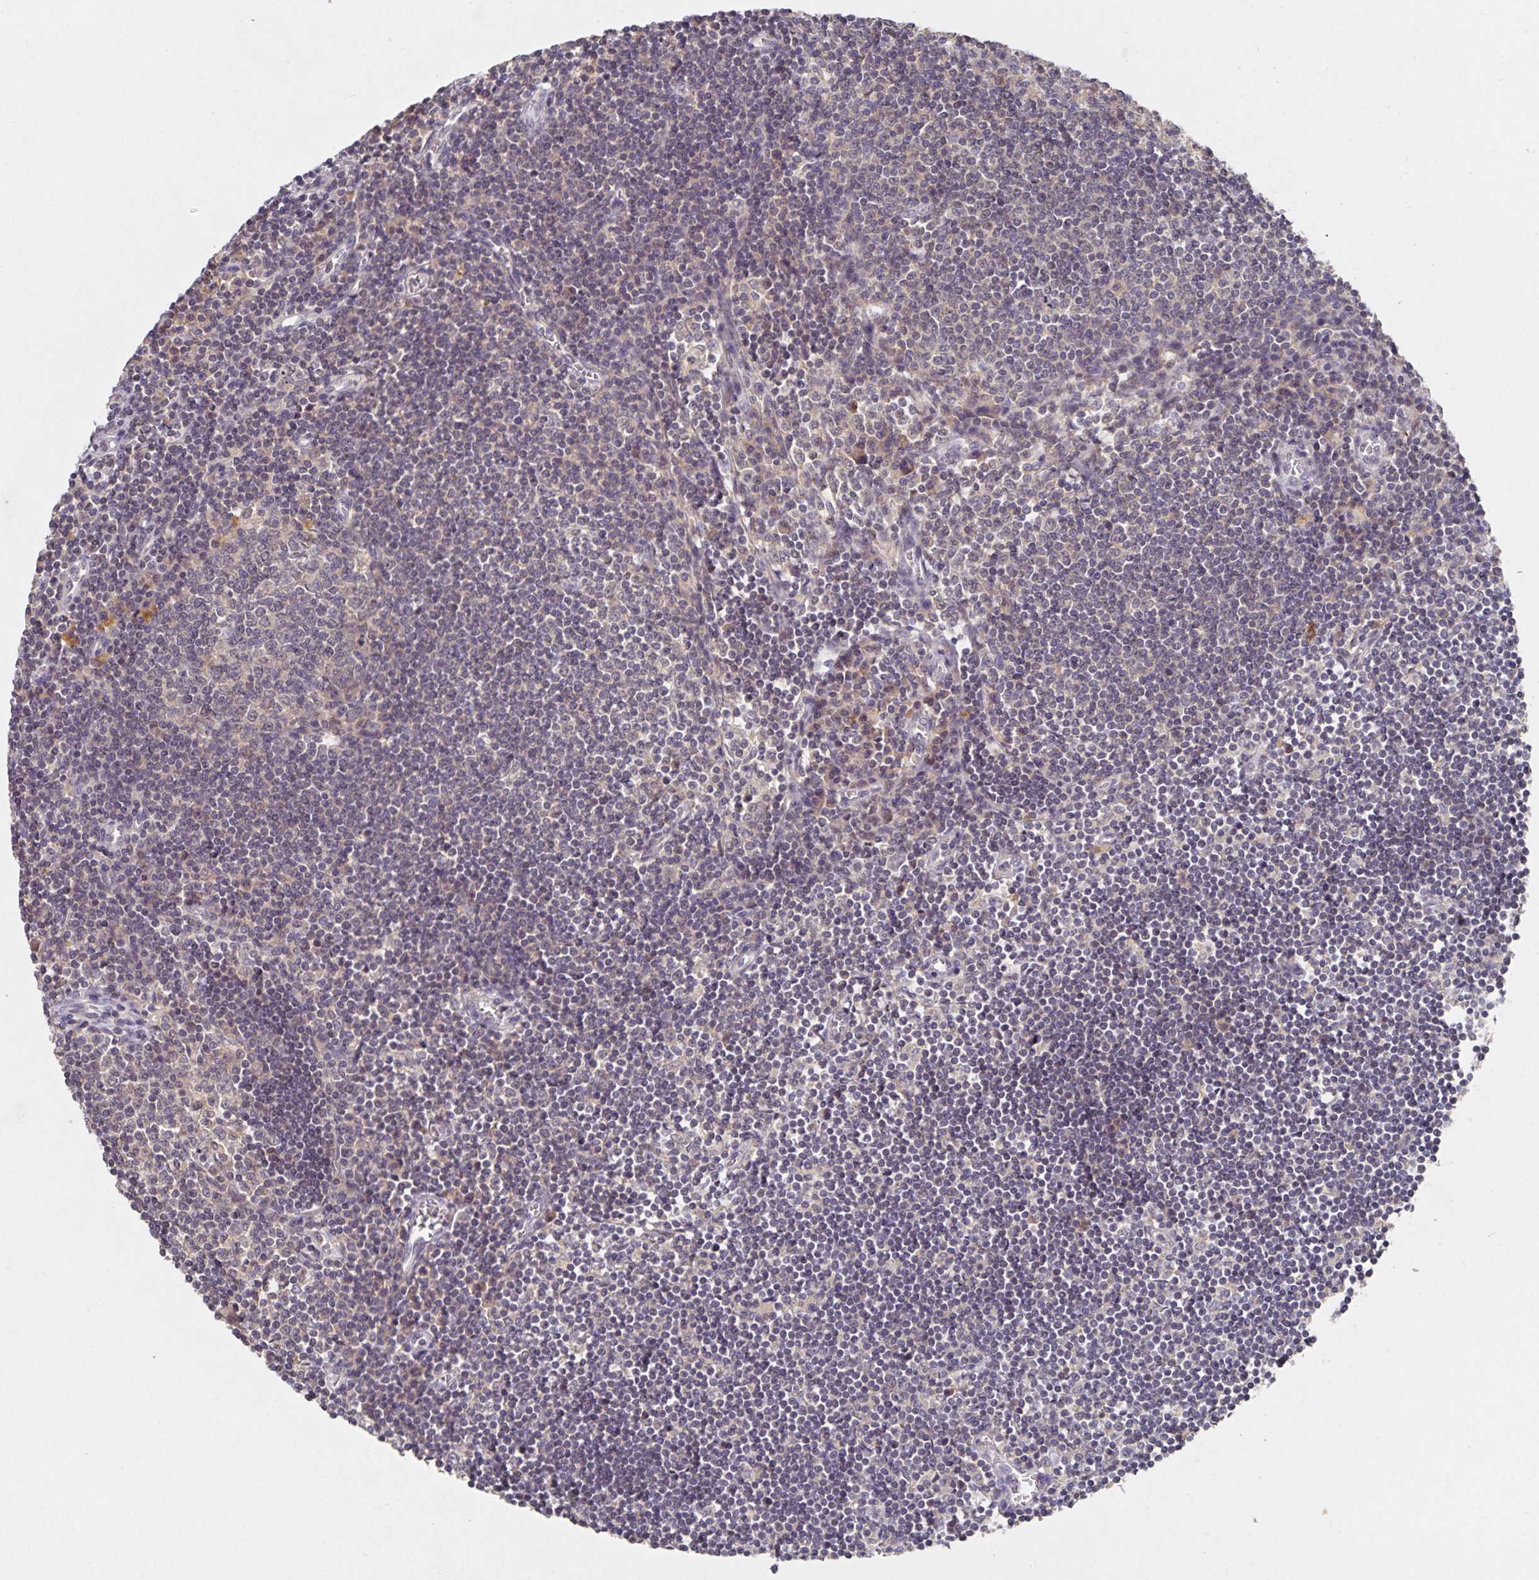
{"staining": {"intensity": "weak", "quantity": "<25%", "location": "cytoplasmic/membranous"}, "tissue": "lymph node", "cell_type": "Germinal center cells", "image_type": "normal", "snomed": [{"axis": "morphology", "description": "Normal tissue, NOS"}, {"axis": "topography", "description": "Lymph node"}], "caption": "IHC image of normal lymph node: human lymph node stained with DAB (3,3'-diaminobenzidine) exhibits no significant protein expression in germinal center cells. (DAB IHC, high magnification).", "gene": "HEPN1", "patient": {"sex": "male", "age": 67}}